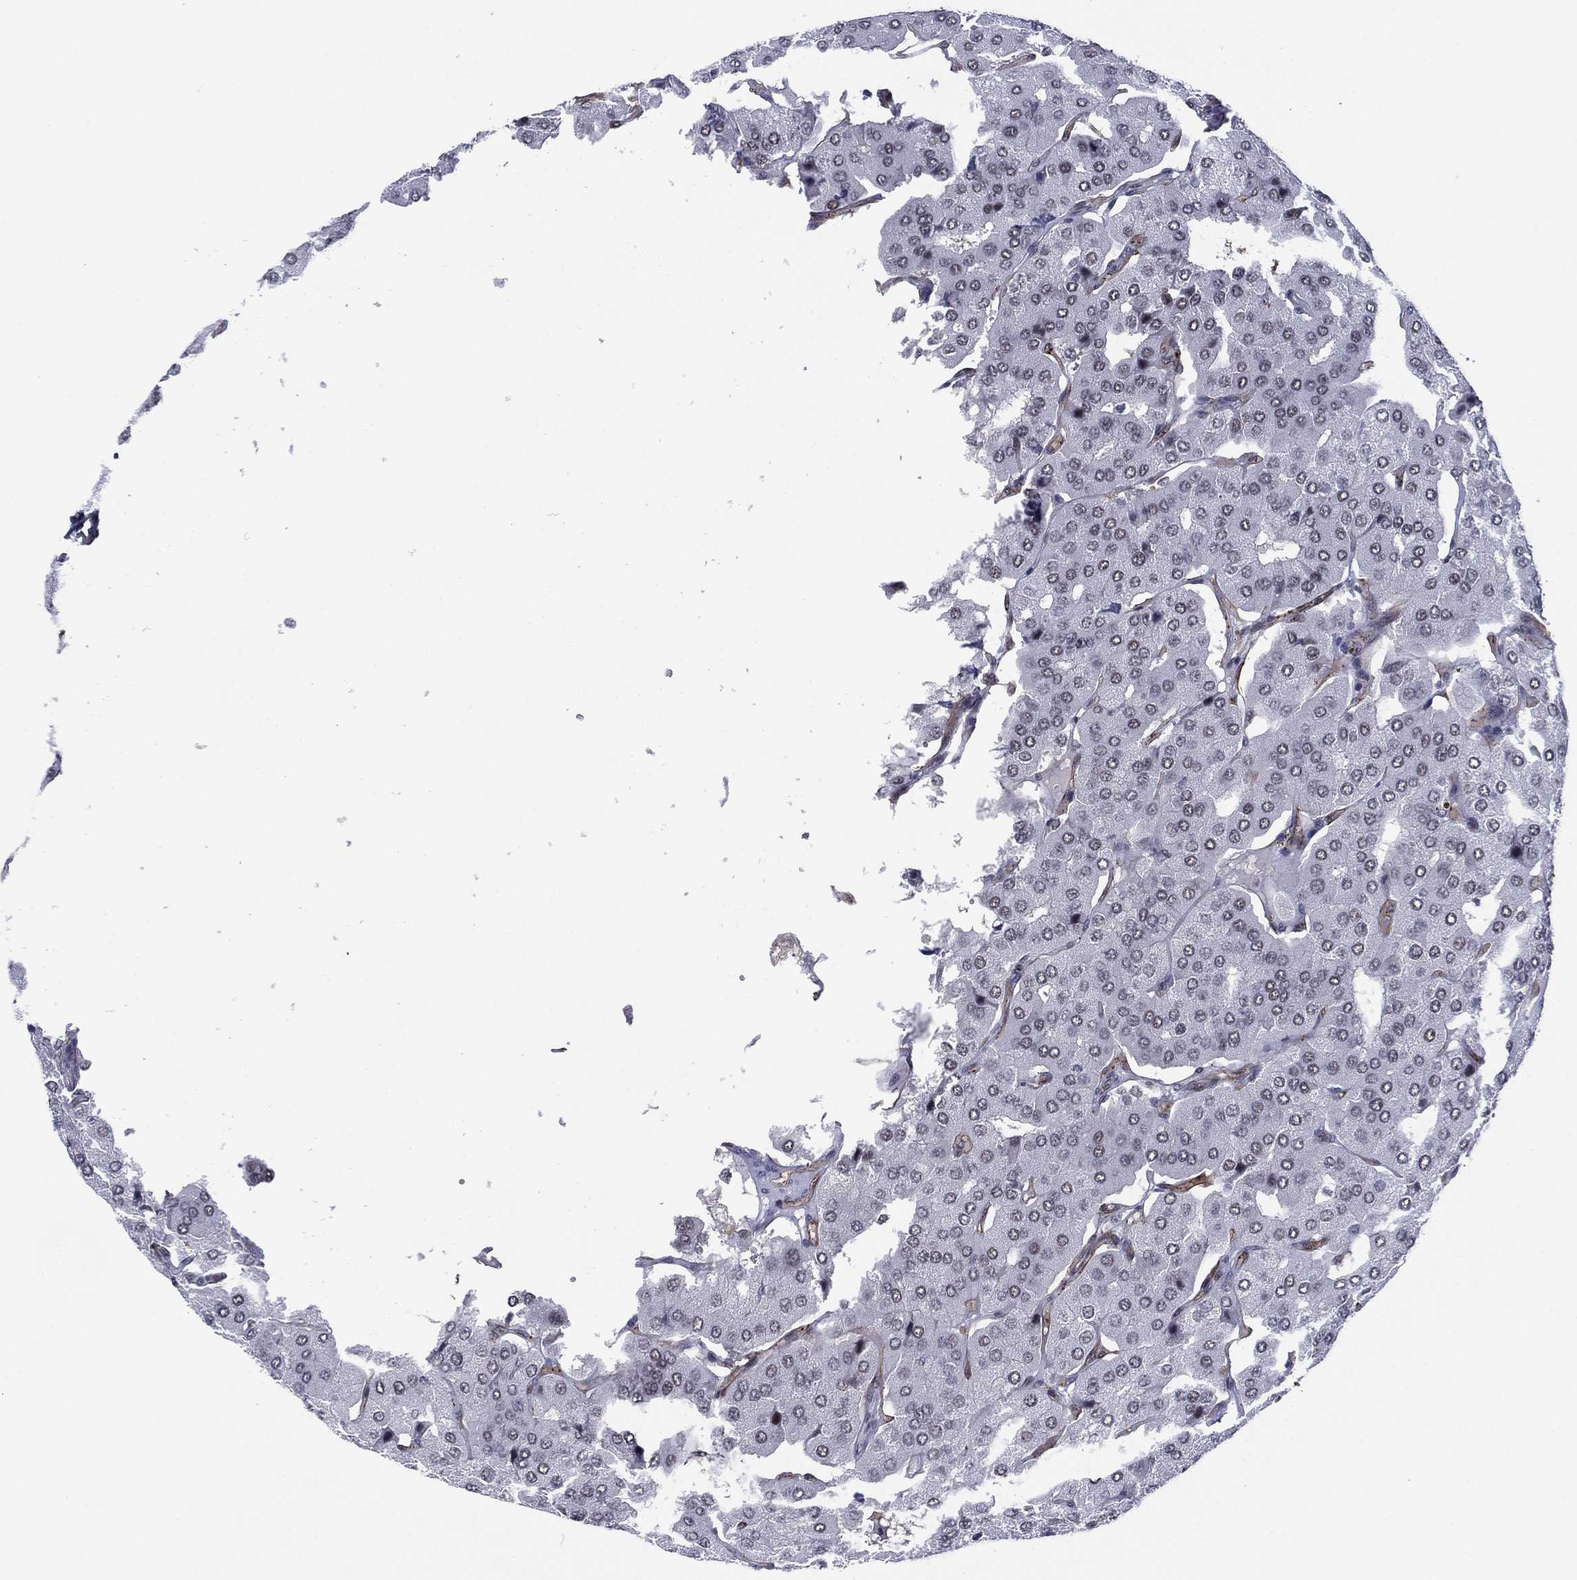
{"staining": {"intensity": "negative", "quantity": "none", "location": "none"}, "tissue": "parathyroid gland", "cell_type": "Glandular cells", "image_type": "normal", "snomed": [{"axis": "morphology", "description": "Normal tissue, NOS"}, {"axis": "morphology", "description": "Adenoma, NOS"}, {"axis": "topography", "description": "Parathyroid gland"}], "caption": "Immunohistochemistry photomicrograph of normal parathyroid gland: human parathyroid gland stained with DAB (3,3'-diaminobenzidine) reveals no significant protein expression in glandular cells. Nuclei are stained in blue.", "gene": "GSE1", "patient": {"sex": "female", "age": 86}}